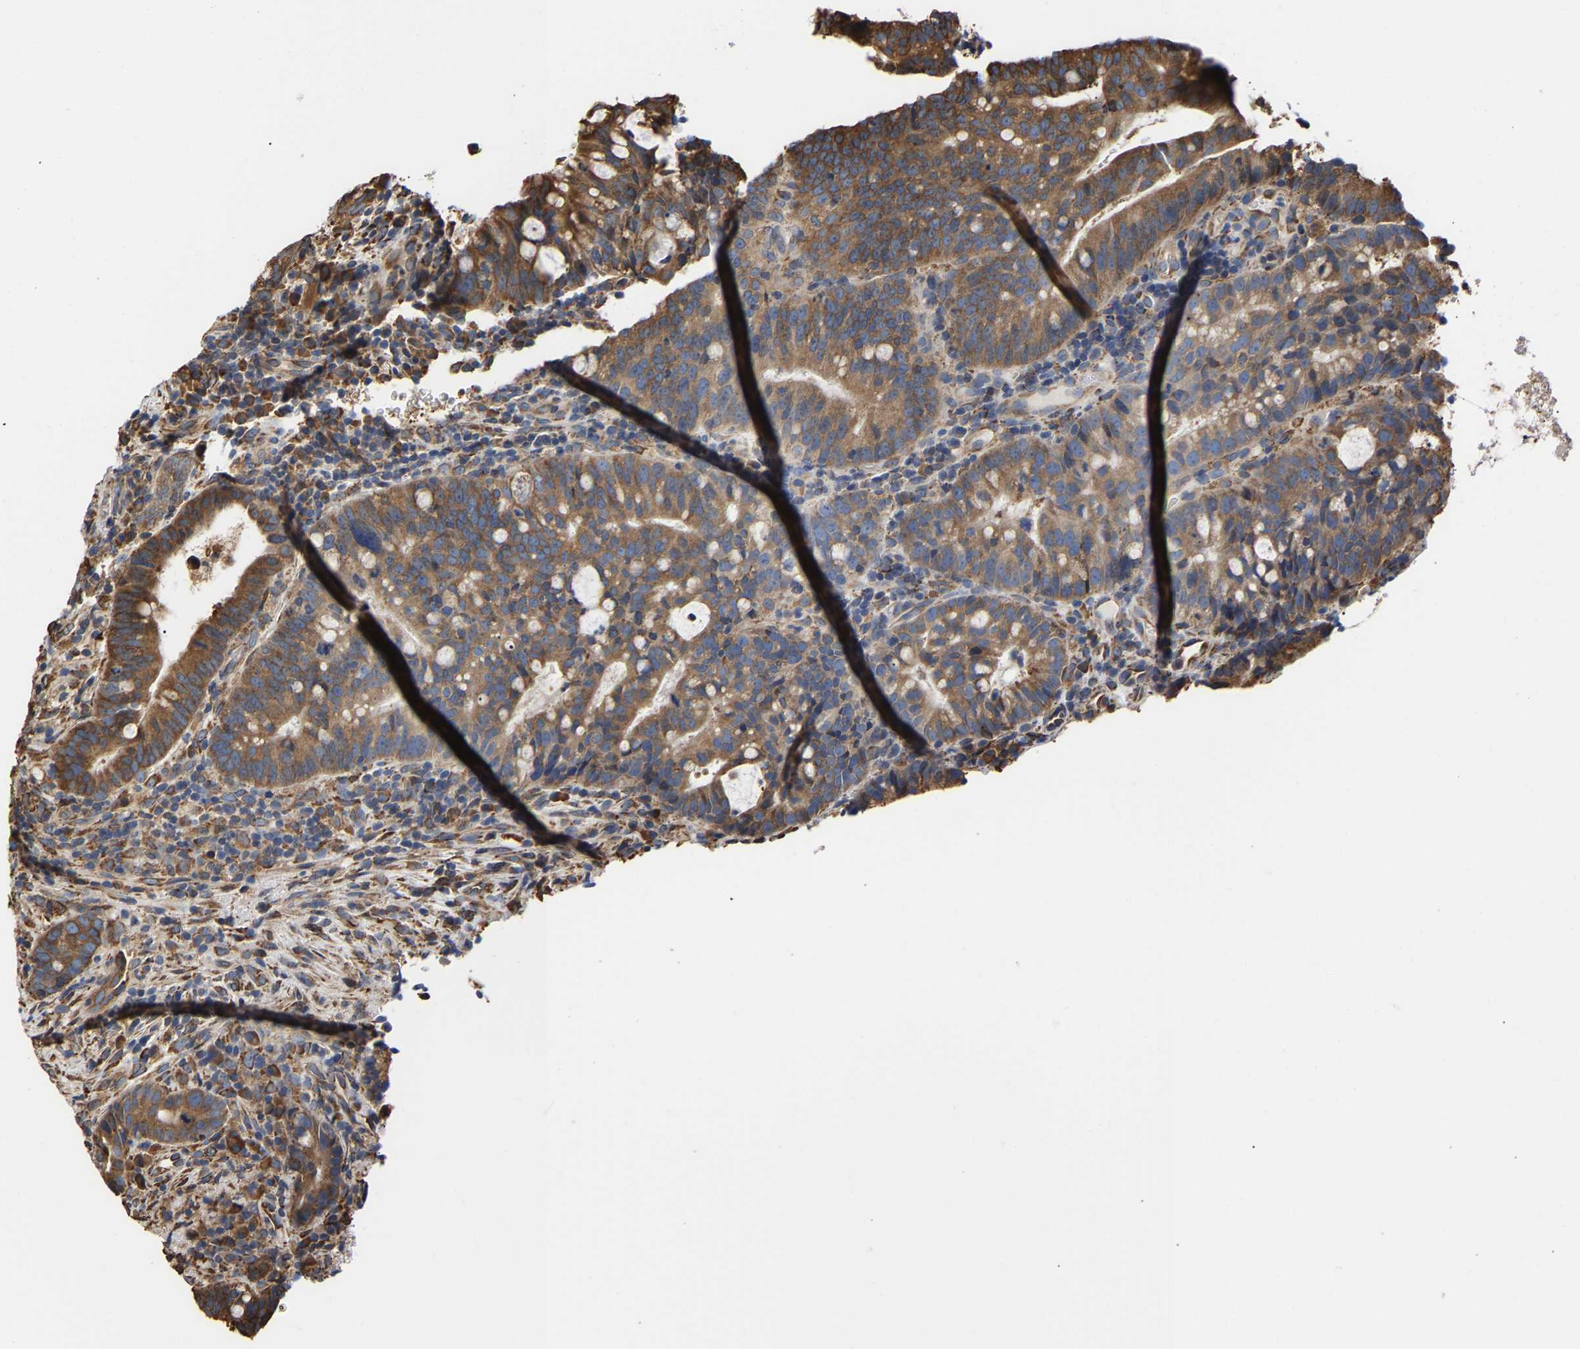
{"staining": {"intensity": "moderate", "quantity": ">75%", "location": "cytoplasmic/membranous"}, "tissue": "colorectal cancer", "cell_type": "Tumor cells", "image_type": "cancer", "snomed": [{"axis": "morphology", "description": "Adenocarcinoma, NOS"}, {"axis": "topography", "description": "Colon"}], "caption": "This is a histology image of immunohistochemistry (IHC) staining of colorectal cancer, which shows moderate positivity in the cytoplasmic/membranous of tumor cells.", "gene": "ARAP1", "patient": {"sex": "female", "age": 66}}